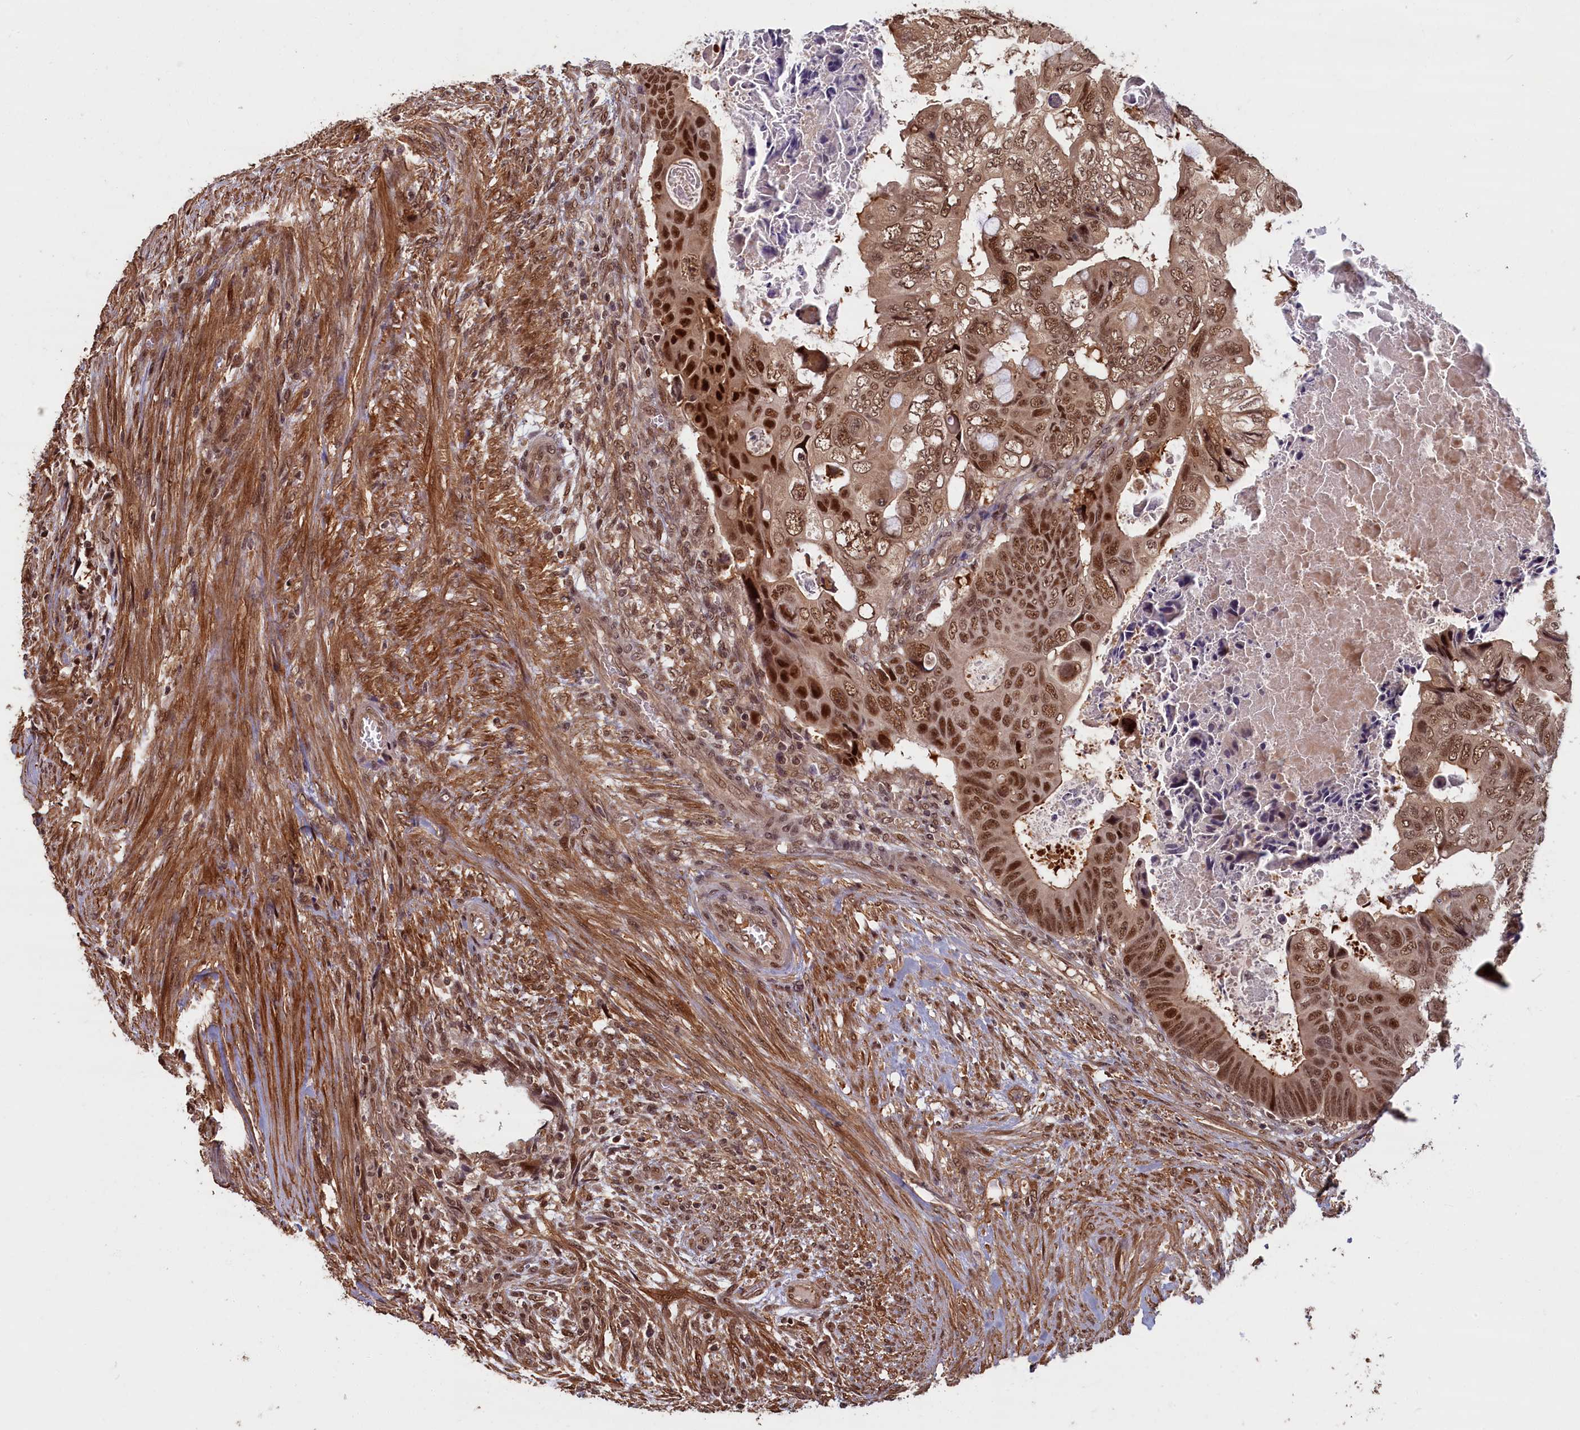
{"staining": {"intensity": "strong", "quantity": ">75%", "location": "cytoplasmic/membranous,nuclear"}, "tissue": "colorectal cancer", "cell_type": "Tumor cells", "image_type": "cancer", "snomed": [{"axis": "morphology", "description": "Adenocarcinoma, NOS"}, {"axis": "topography", "description": "Rectum"}], "caption": "Protein expression analysis of adenocarcinoma (colorectal) demonstrates strong cytoplasmic/membranous and nuclear expression in about >75% of tumor cells. (Stains: DAB in brown, nuclei in blue, Microscopy: brightfield microscopy at high magnification).", "gene": "HIF3A", "patient": {"sex": "female", "age": 78}}